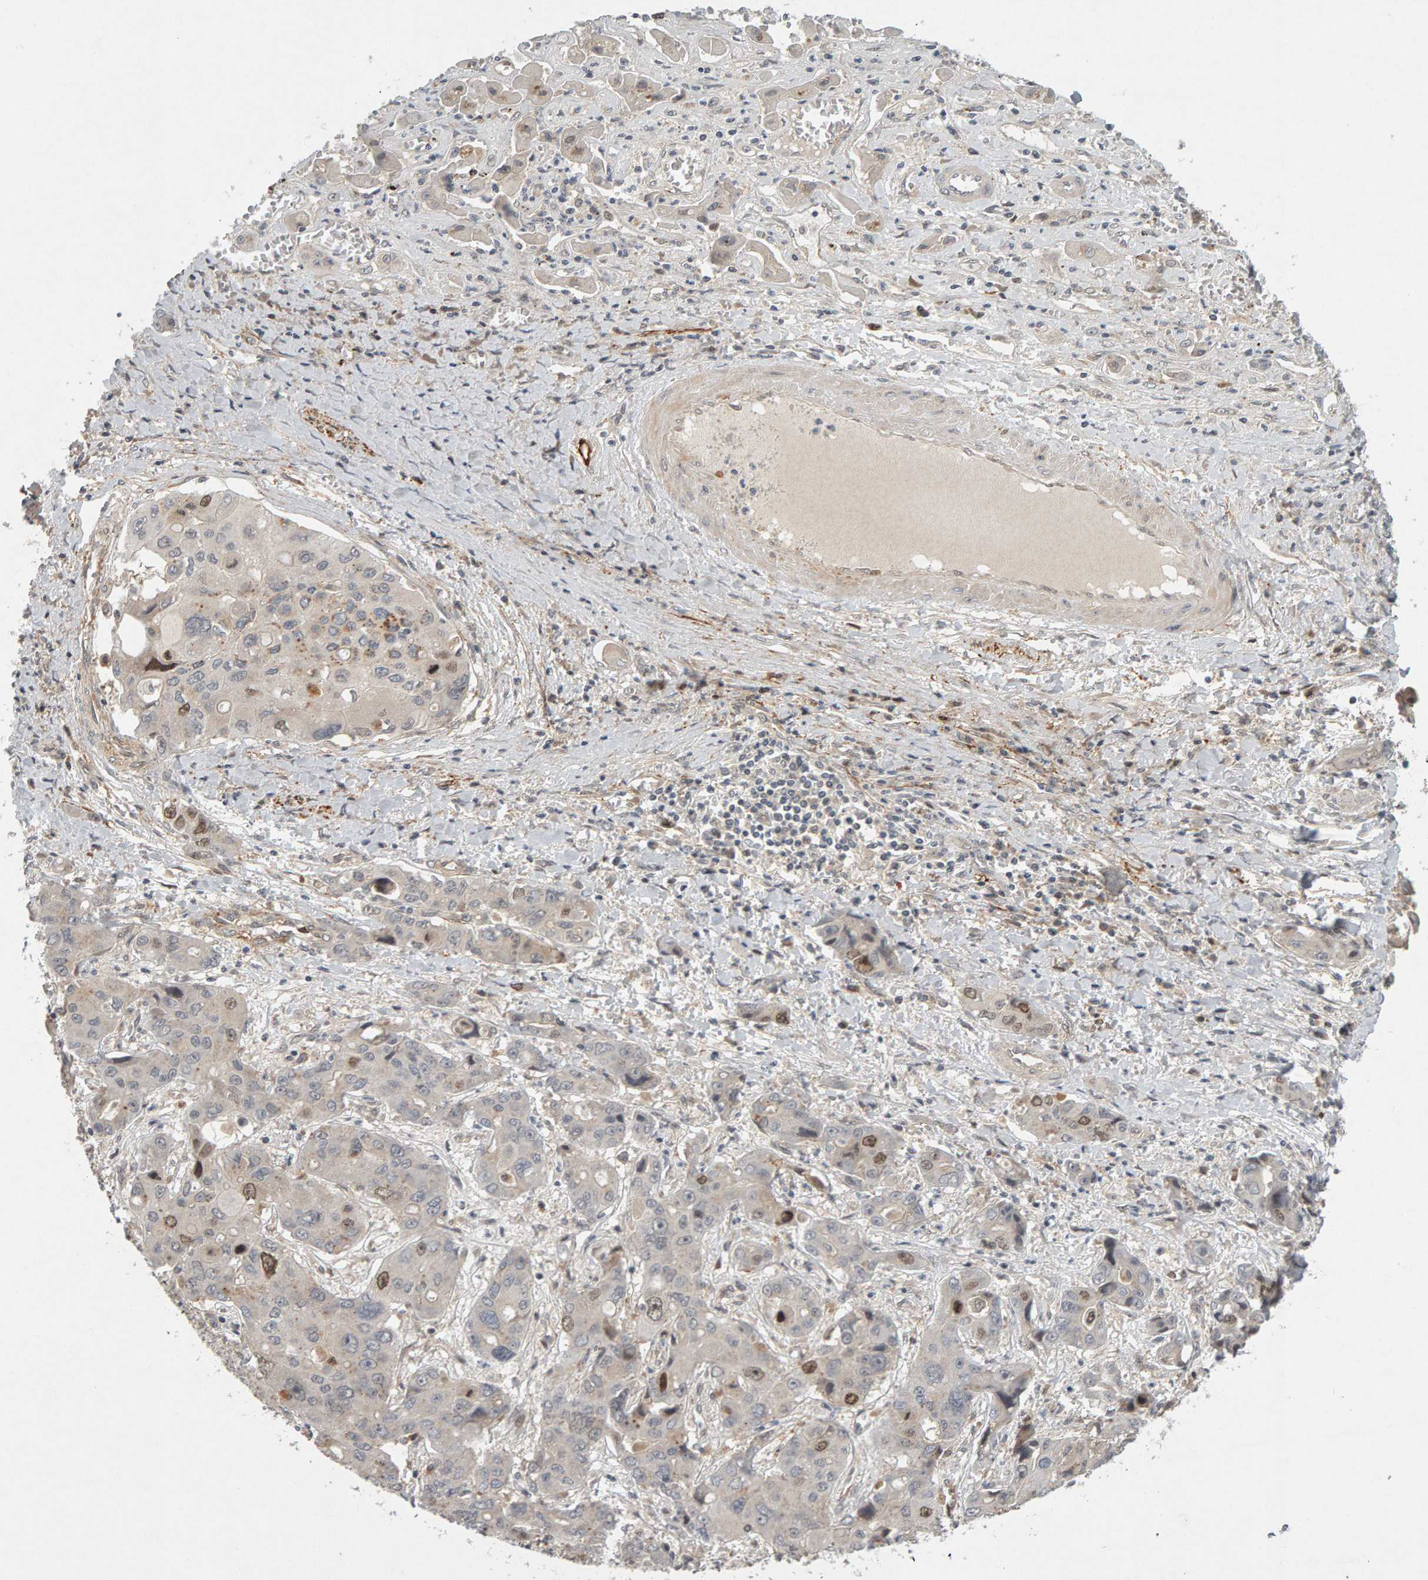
{"staining": {"intensity": "moderate", "quantity": "<25%", "location": "nuclear"}, "tissue": "liver cancer", "cell_type": "Tumor cells", "image_type": "cancer", "snomed": [{"axis": "morphology", "description": "Cholangiocarcinoma"}, {"axis": "topography", "description": "Liver"}], "caption": "Immunohistochemical staining of cholangiocarcinoma (liver) reveals low levels of moderate nuclear staining in approximately <25% of tumor cells.", "gene": "CDCA5", "patient": {"sex": "male", "age": 67}}